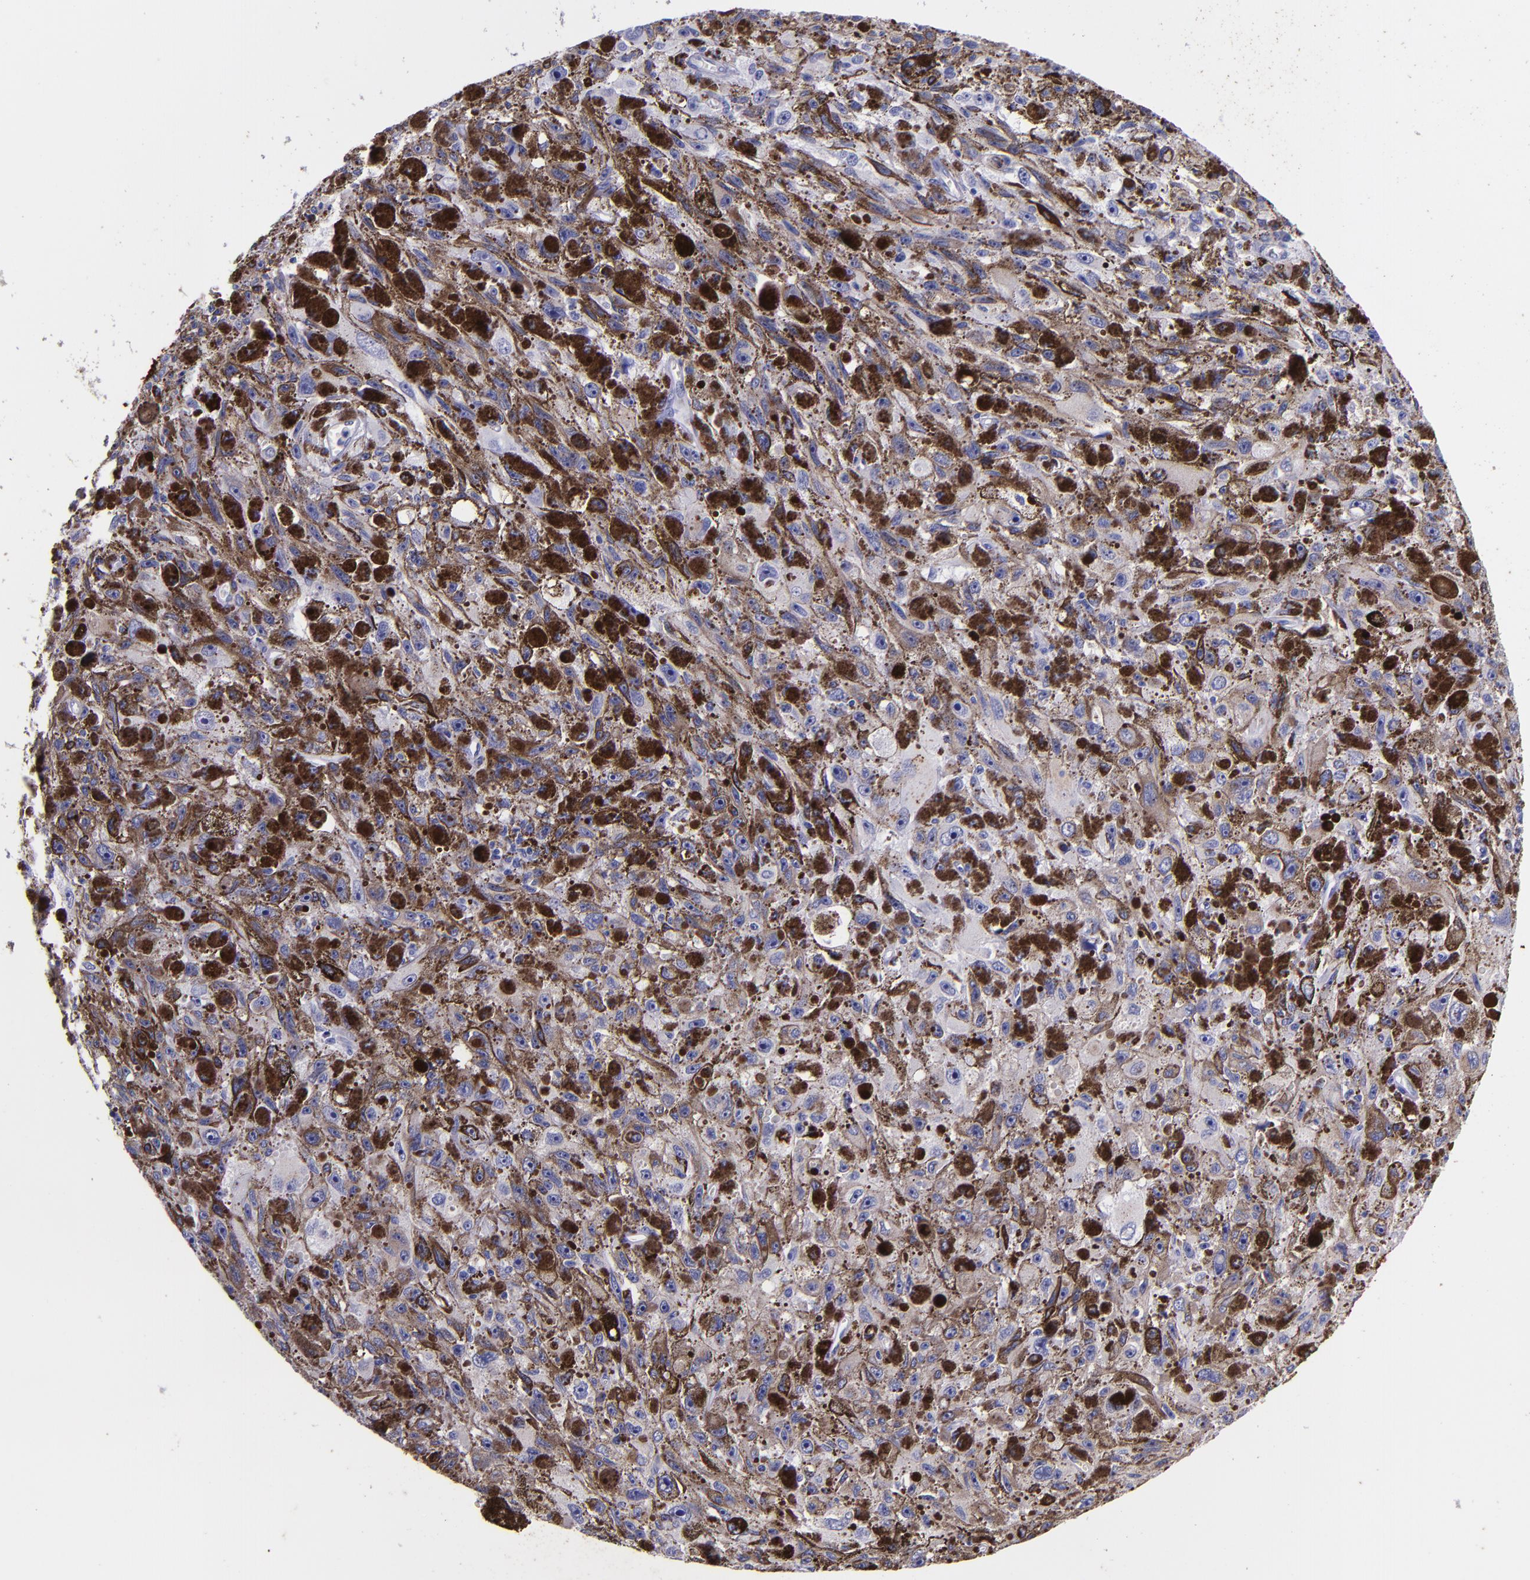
{"staining": {"intensity": "negative", "quantity": "none", "location": "none"}, "tissue": "melanoma", "cell_type": "Tumor cells", "image_type": "cancer", "snomed": [{"axis": "morphology", "description": "Malignant melanoma, NOS"}, {"axis": "topography", "description": "Skin"}], "caption": "This is an immunohistochemistry (IHC) photomicrograph of human malignant melanoma. There is no positivity in tumor cells.", "gene": "IVL", "patient": {"sex": "female", "age": 104}}